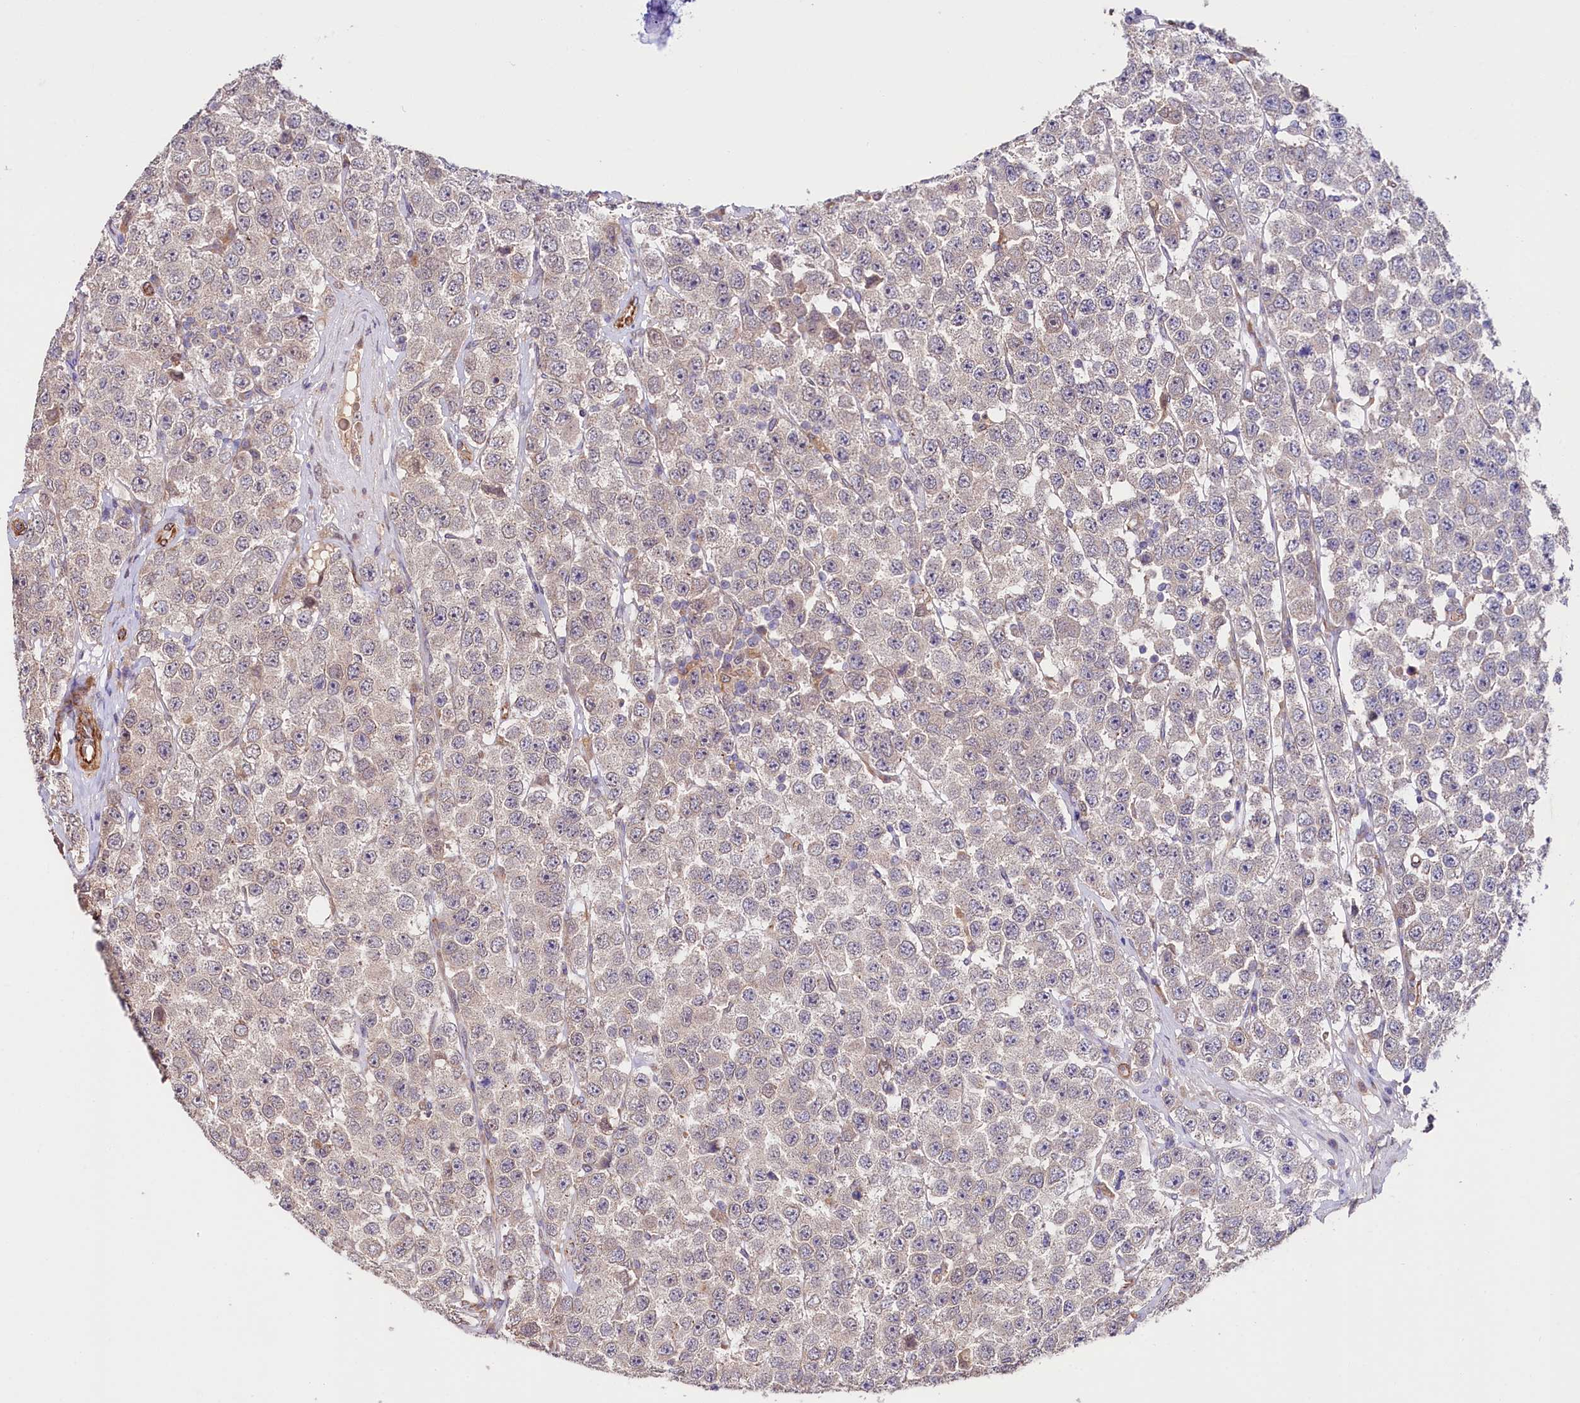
{"staining": {"intensity": "weak", "quantity": "<25%", "location": "nuclear"}, "tissue": "testis cancer", "cell_type": "Tumor cells", "image_type": "cancer", "snomed": [{"axis": "morphology", "description": "Seminoma, NOS"}, {"axis": "topography", "description": "Testis"}], "caption": "Tumor cells show no significant protein expression in testis seminoma.", "gene": "TTC12", "patient": {"sex": "male", "age": 28}}